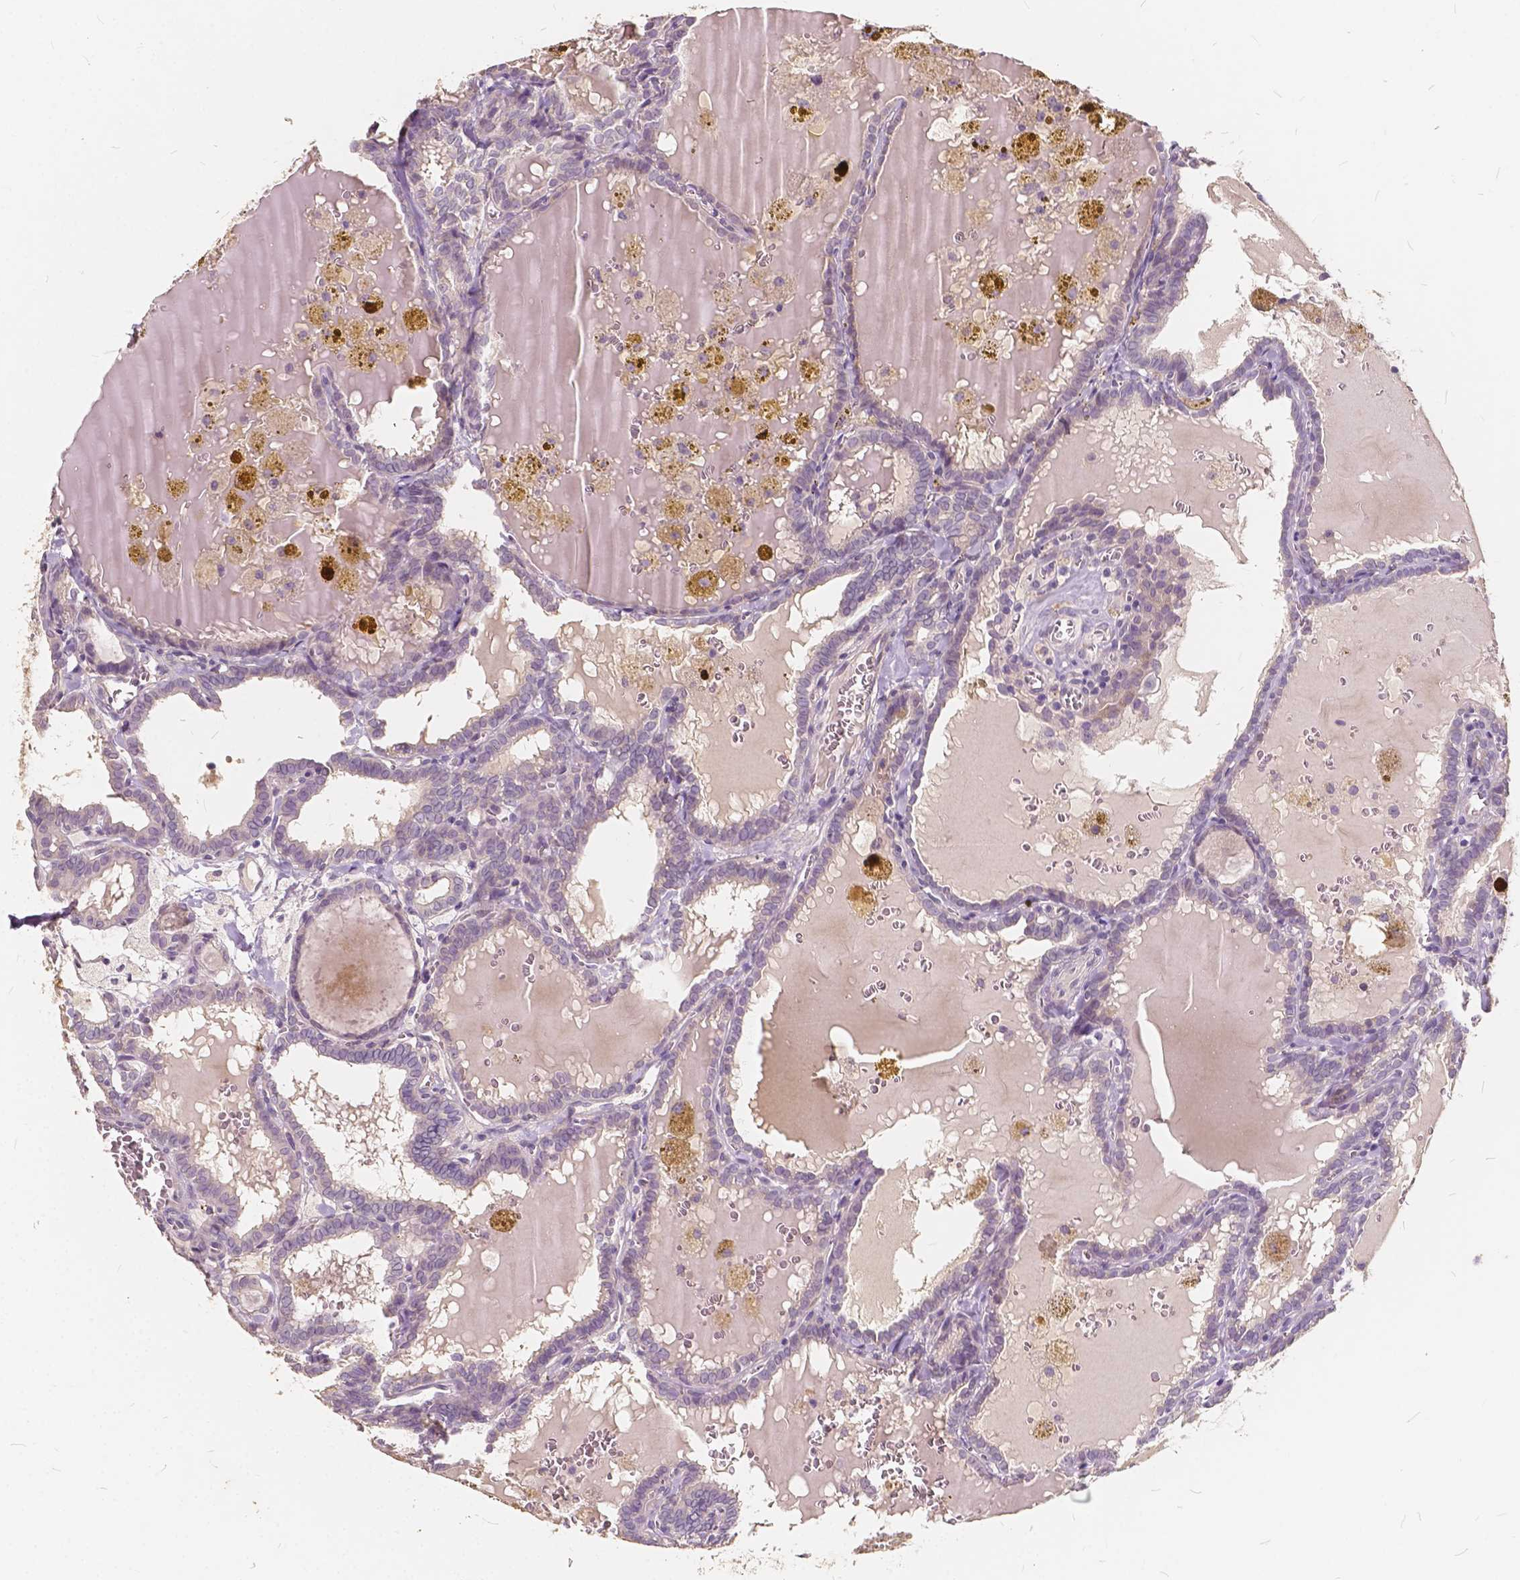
{"staining": {"intensity": "negative", "quantity": "none", "location": "none"}, "tissue": "thyroid cancer", "cell_type": "Tumor cells", "image_type": "cancer", "snomed": [{"axis": "morphology", "description": "Papillary adenocarcinoma, NOS"}, {"axis": "topography", "description": "Thyroid gland"}], "caption": "Thyroid cancer stained for a protein using IHC reveals no positivity tumor cells.", "gene": "SLC7A8", "patient": {"sex": "female", "age": 39}}